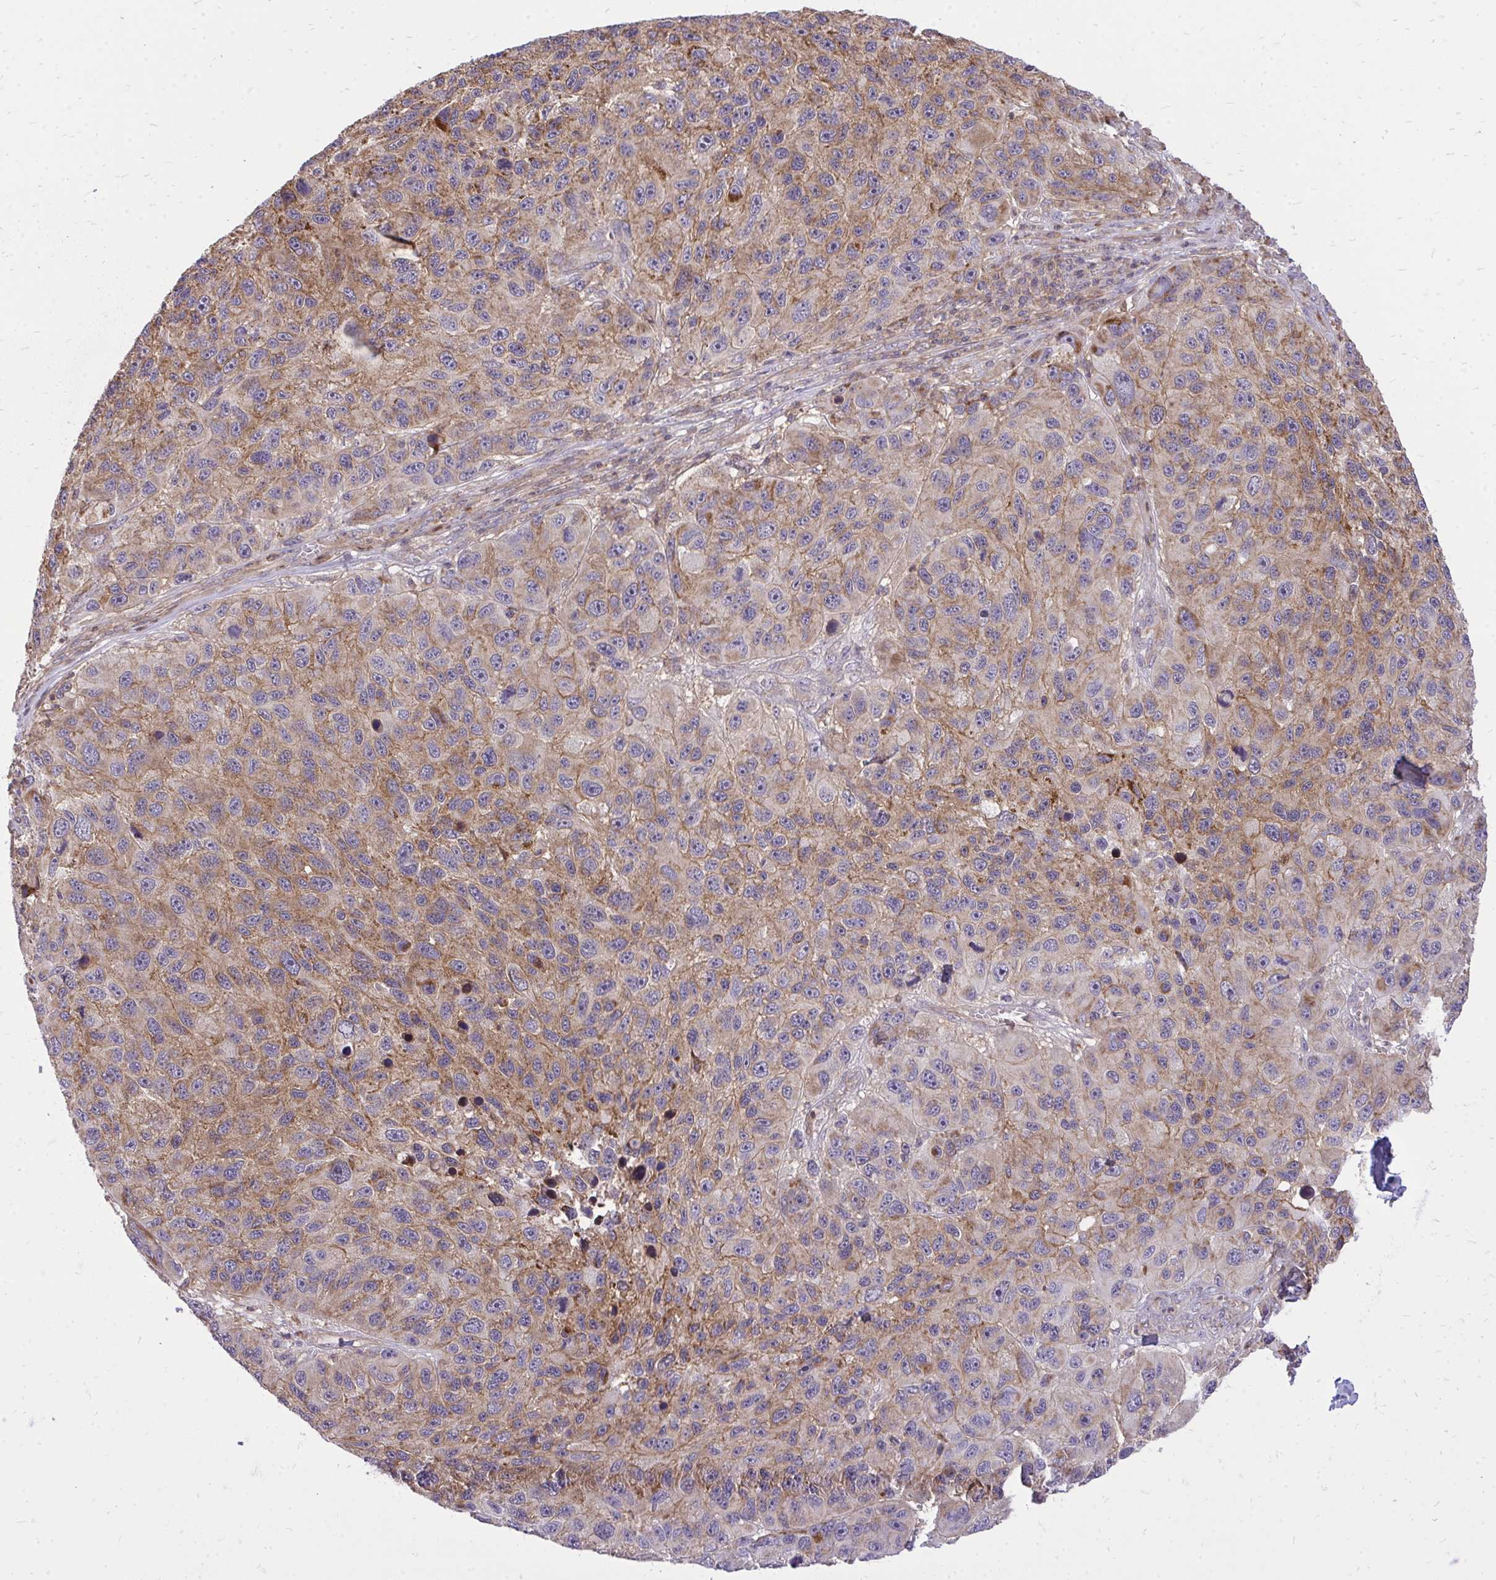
{"staining": {"intensity": "moderate", "quantity": ">75%", "location": "cytoplasmic/membranous"}, "tissue": "melanoma", "cell_type": "Tumor cells", "image_type": "cancer", "snomed": [{"axis": "morphology", "description": "Malignant melanoma, NOS"}, {"axis": "topography", "description": "Skin"}], "caption": "High-magnification brightfield microscopy of melanoma stained with DAB (3,3'-diaminobenzidine) (brown) and counterstained with hematoxylin (blue). tumor cells exhibit moderate cytoplasmic/membranous expression is appreciated in about>75% of cells.", "gene": "SLC7A5", "patient": {"sex": "male", "age": 53}}